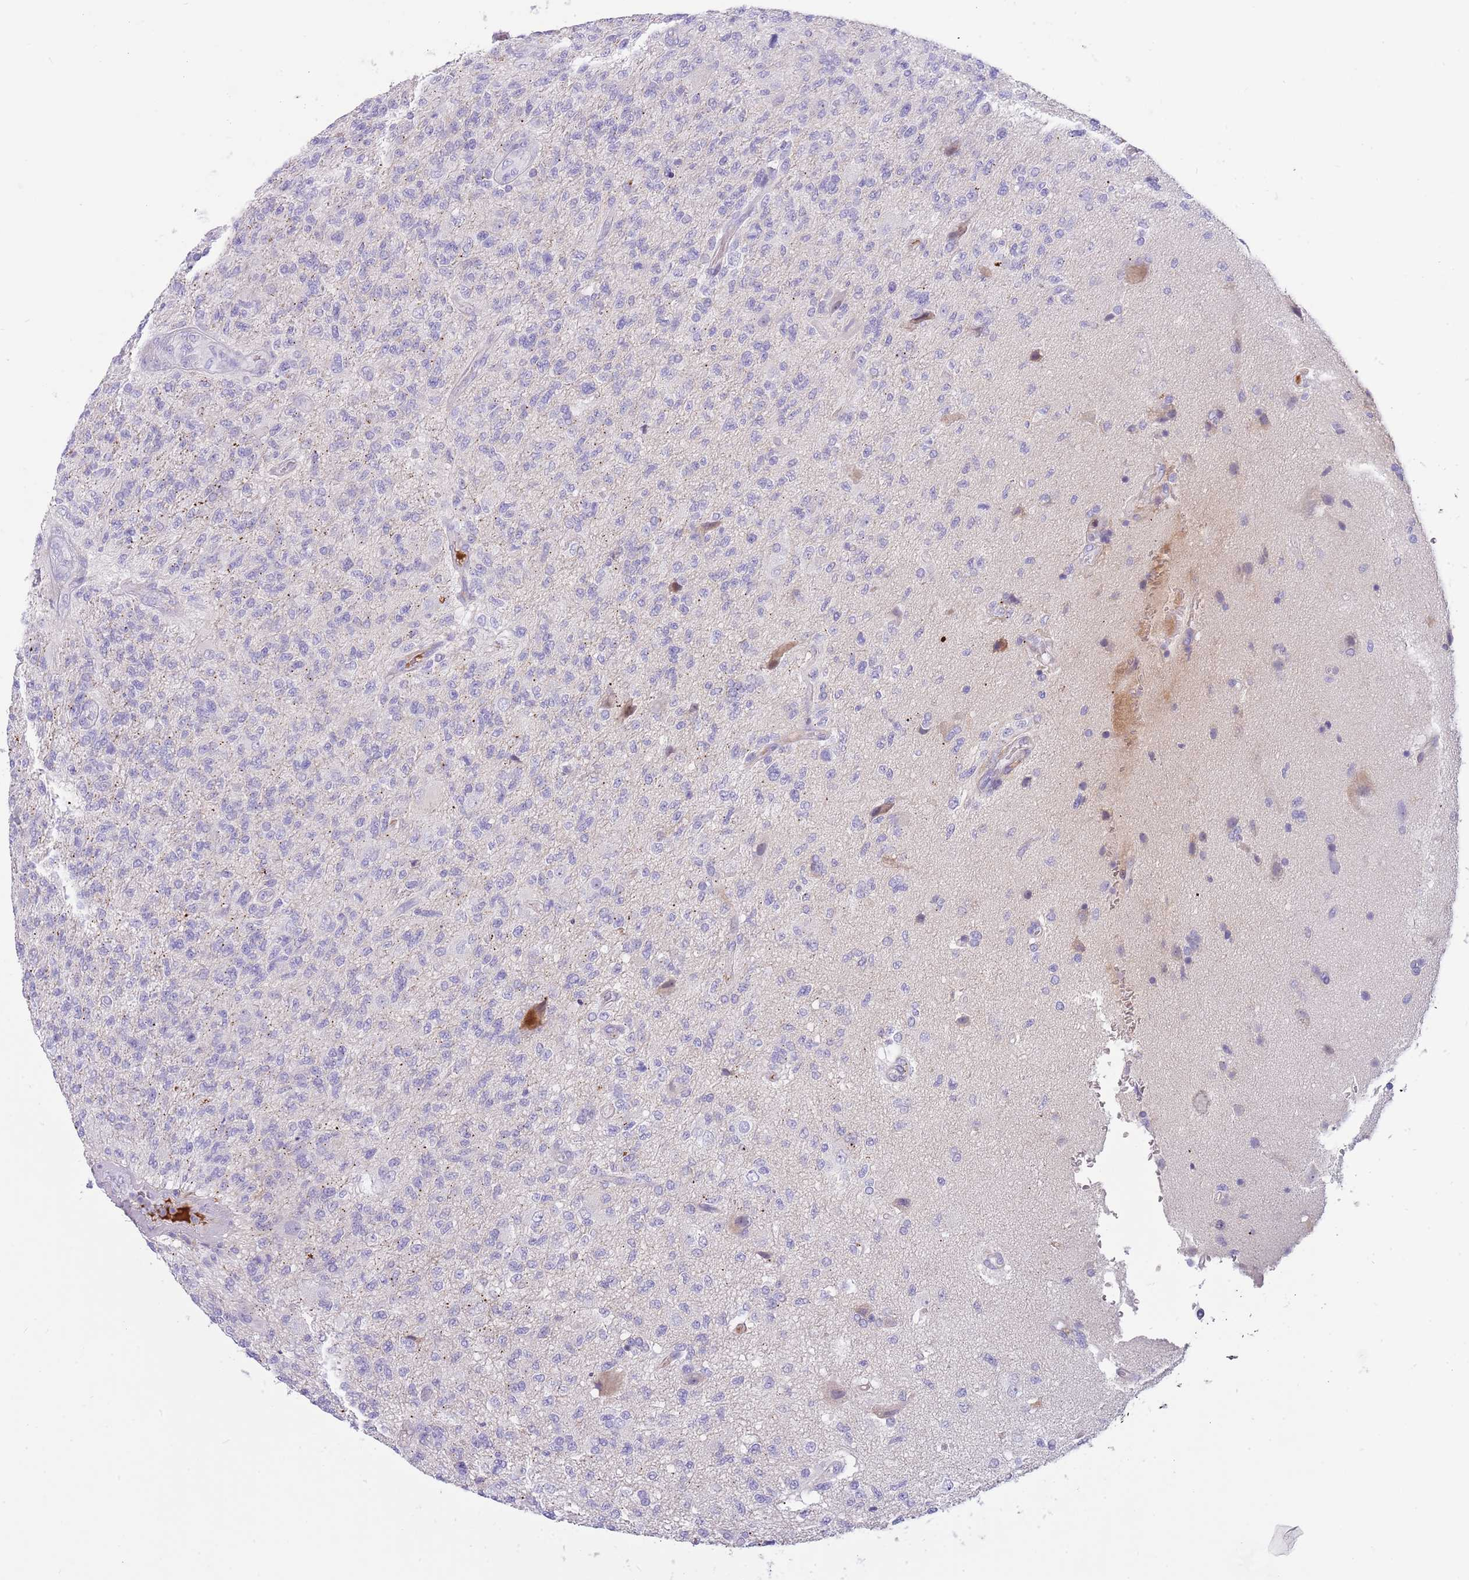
{"staining": {"intensity": "negative", "quantity": "none", "location": "none"}, "tissue": "glioma", "cell_type": "Tumor cells", "image_type": "cancer", "snomed": [{"axis": "morphology", "description": "Glioma, malignant, High grade"}, {"axis": "topography", "description": "Brain"}], "caption": "An IHC photomicrograph of malignant glioma (high-grade) is shown. There is no staining in tumor cells of malignant glioma (high-grade).", "gene": "LEPROTL1", "patient": {"sex": "male", "age": 56}}